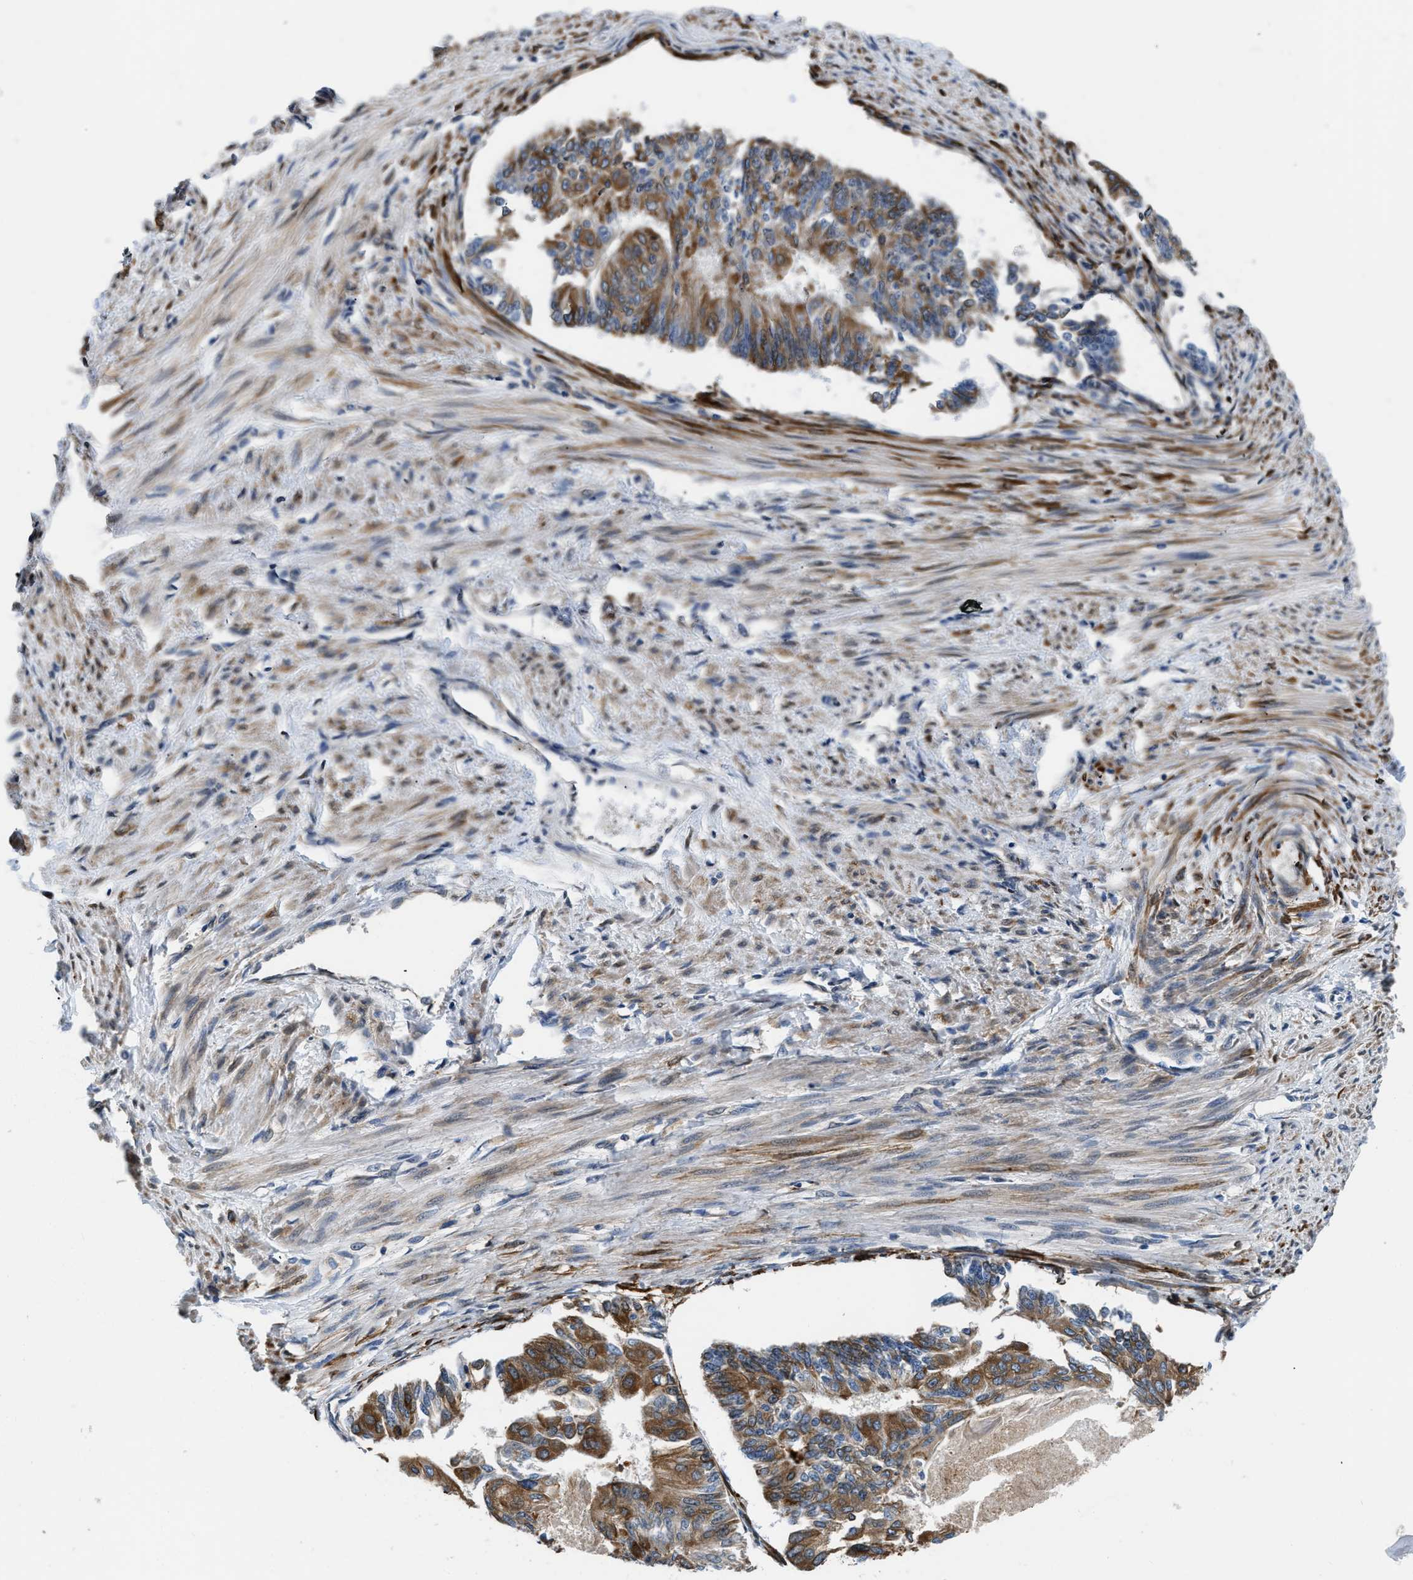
{"staining": {"intensity": "moderate", "quantity": "25%-75%", "location": "cytoplasmic/membranous"}, "tissue": "endometrial cancer", "cell_type": "Tumor cells", "image_type": "cancer", "snomed": [{"axis": "morphology", "description": "Adenocarcinoma, NOS"}, {"axis": "topography", "description": "Endometrium"}], "caption": "Approximately 25%-75% of tumor cells in human endometrial adenocarcinoma demonstrate moderate cytoplasmic/membranous protein expression as visualized by brown immunohistochemical staining.", "gene": "ARL6IP5", "patient": {"sex": "female", "age": 32}}